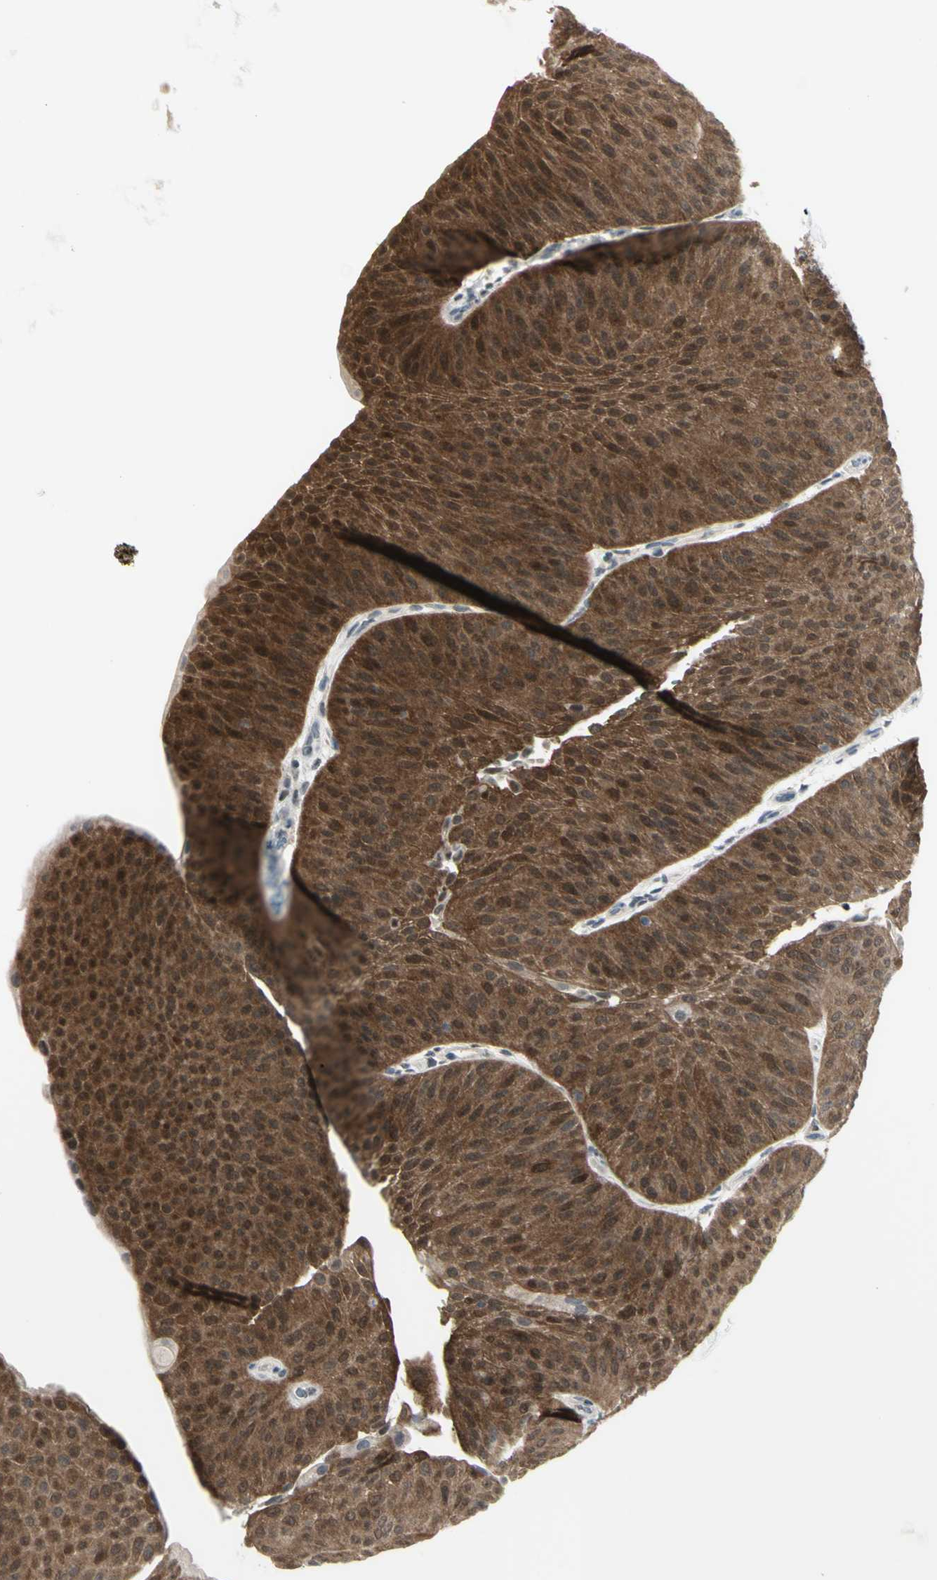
{"staining": {"intensity": "strong", "quantity": ">75%", "location": "cytoplasmic/membranous"}, "tissue": "urothelial cancer", "cell_type": "Tumor cells", "image_type": "cancer", "snomed": [{"axis": "morphology", "description": "Urothelial carcinoma, Low grade"}, {"axis": "topography", "description": "Urinary bladder"}], "caption": "Human low-grade urothelial carcinoma stained for a protein (brown) displays strong cytoplasmic/membranous positive expression in about >75% of tumor cells.", "gene": "ETNK1", "patient": {"sex": "female", "age": 60}}